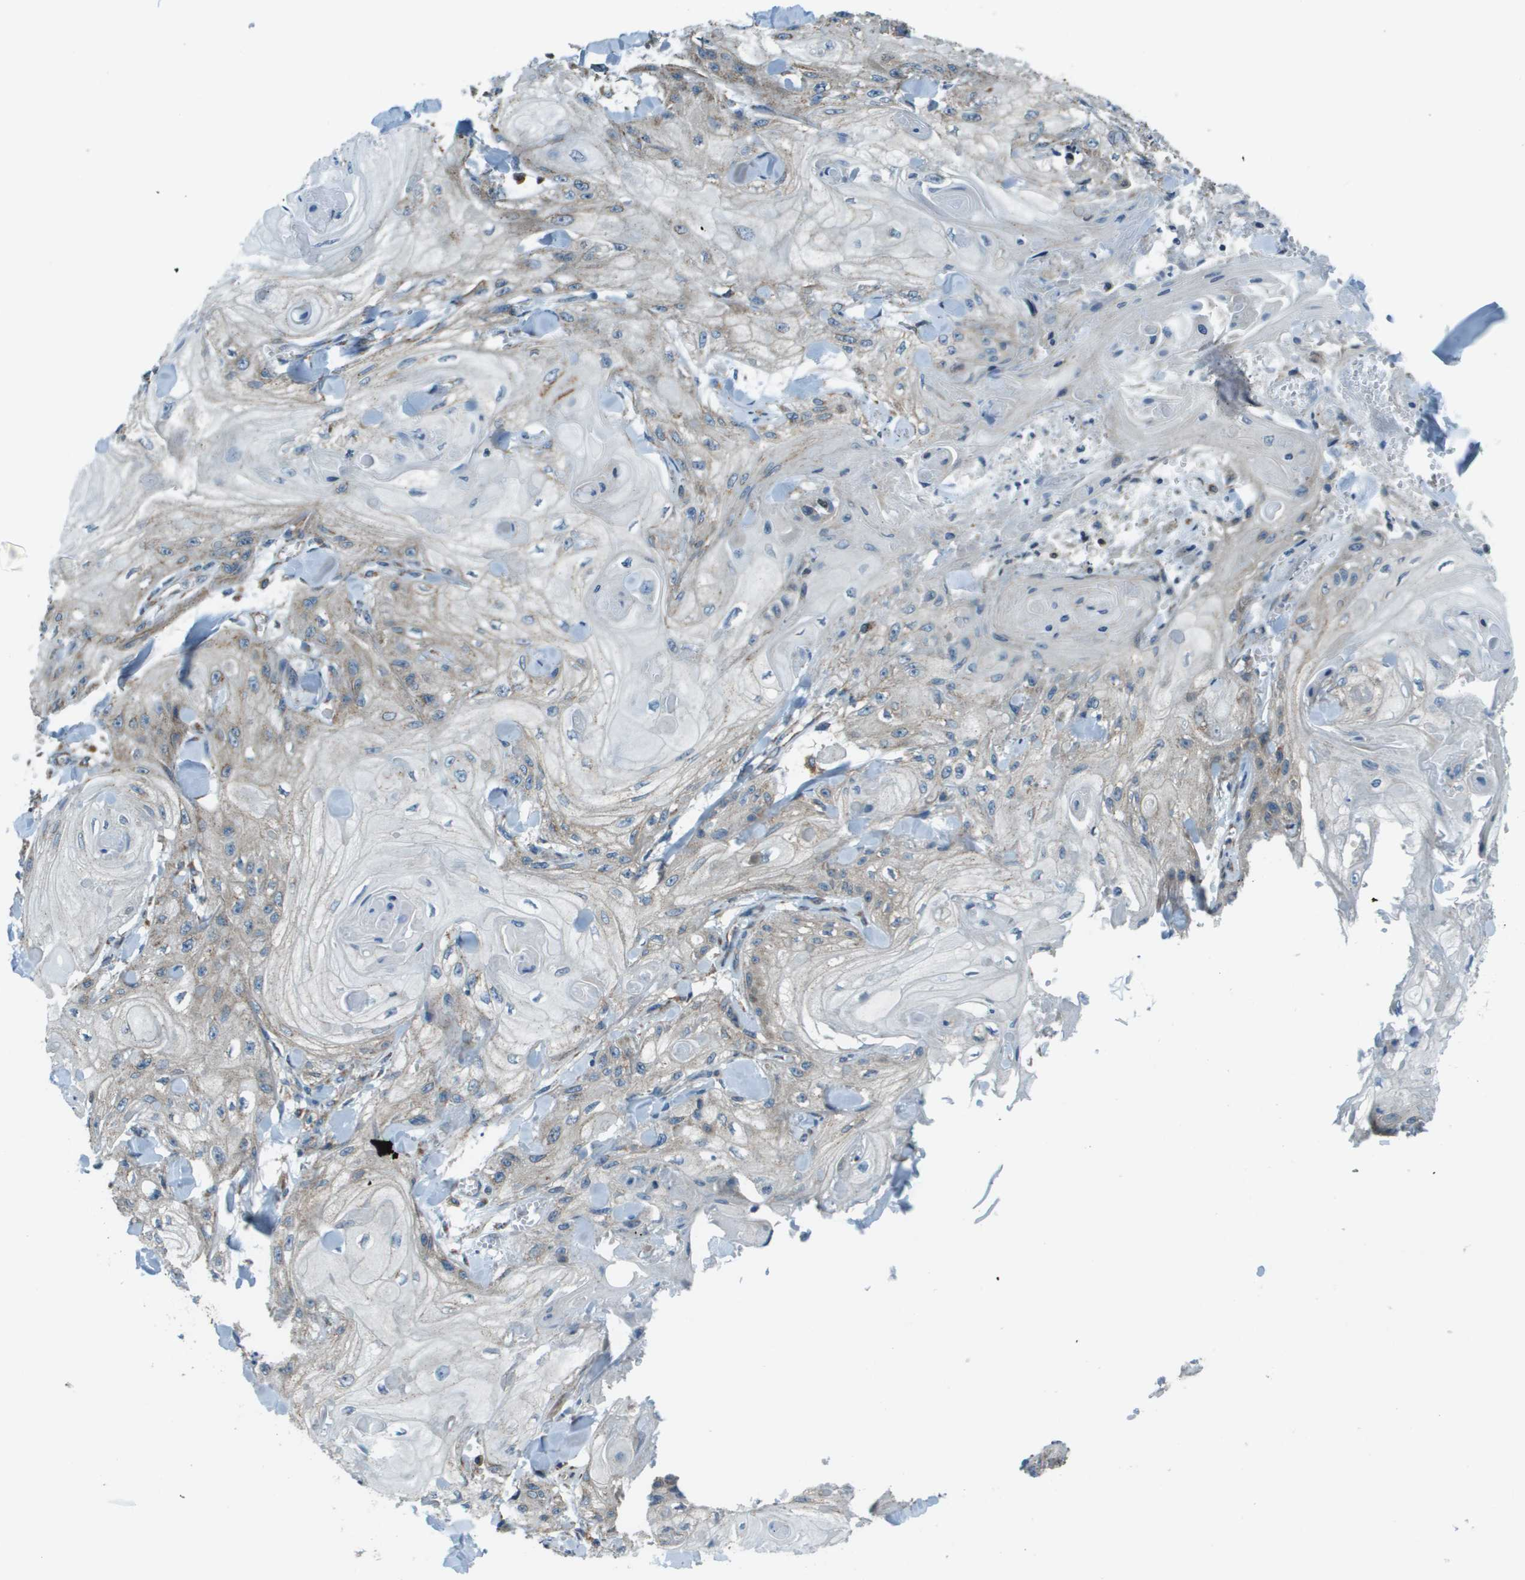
{"staining": {"intensity": "negative", "quantity": "none", "location": "none"}, "tissue": "skin cancer", "cell_type": "Tumor cells", "image_type": "cancer", "snomed": [{"axis": "morphology", "description": "Squamous cell carcinoma, NOS"}, {"axis": "topography", "description": "Skin"}], "caption": "Tumor cells show no significant protein positivity in skin squamous cell carcinoma.", "gene": "TMEM51", "patient": {"sex": "male", "age": 74}}